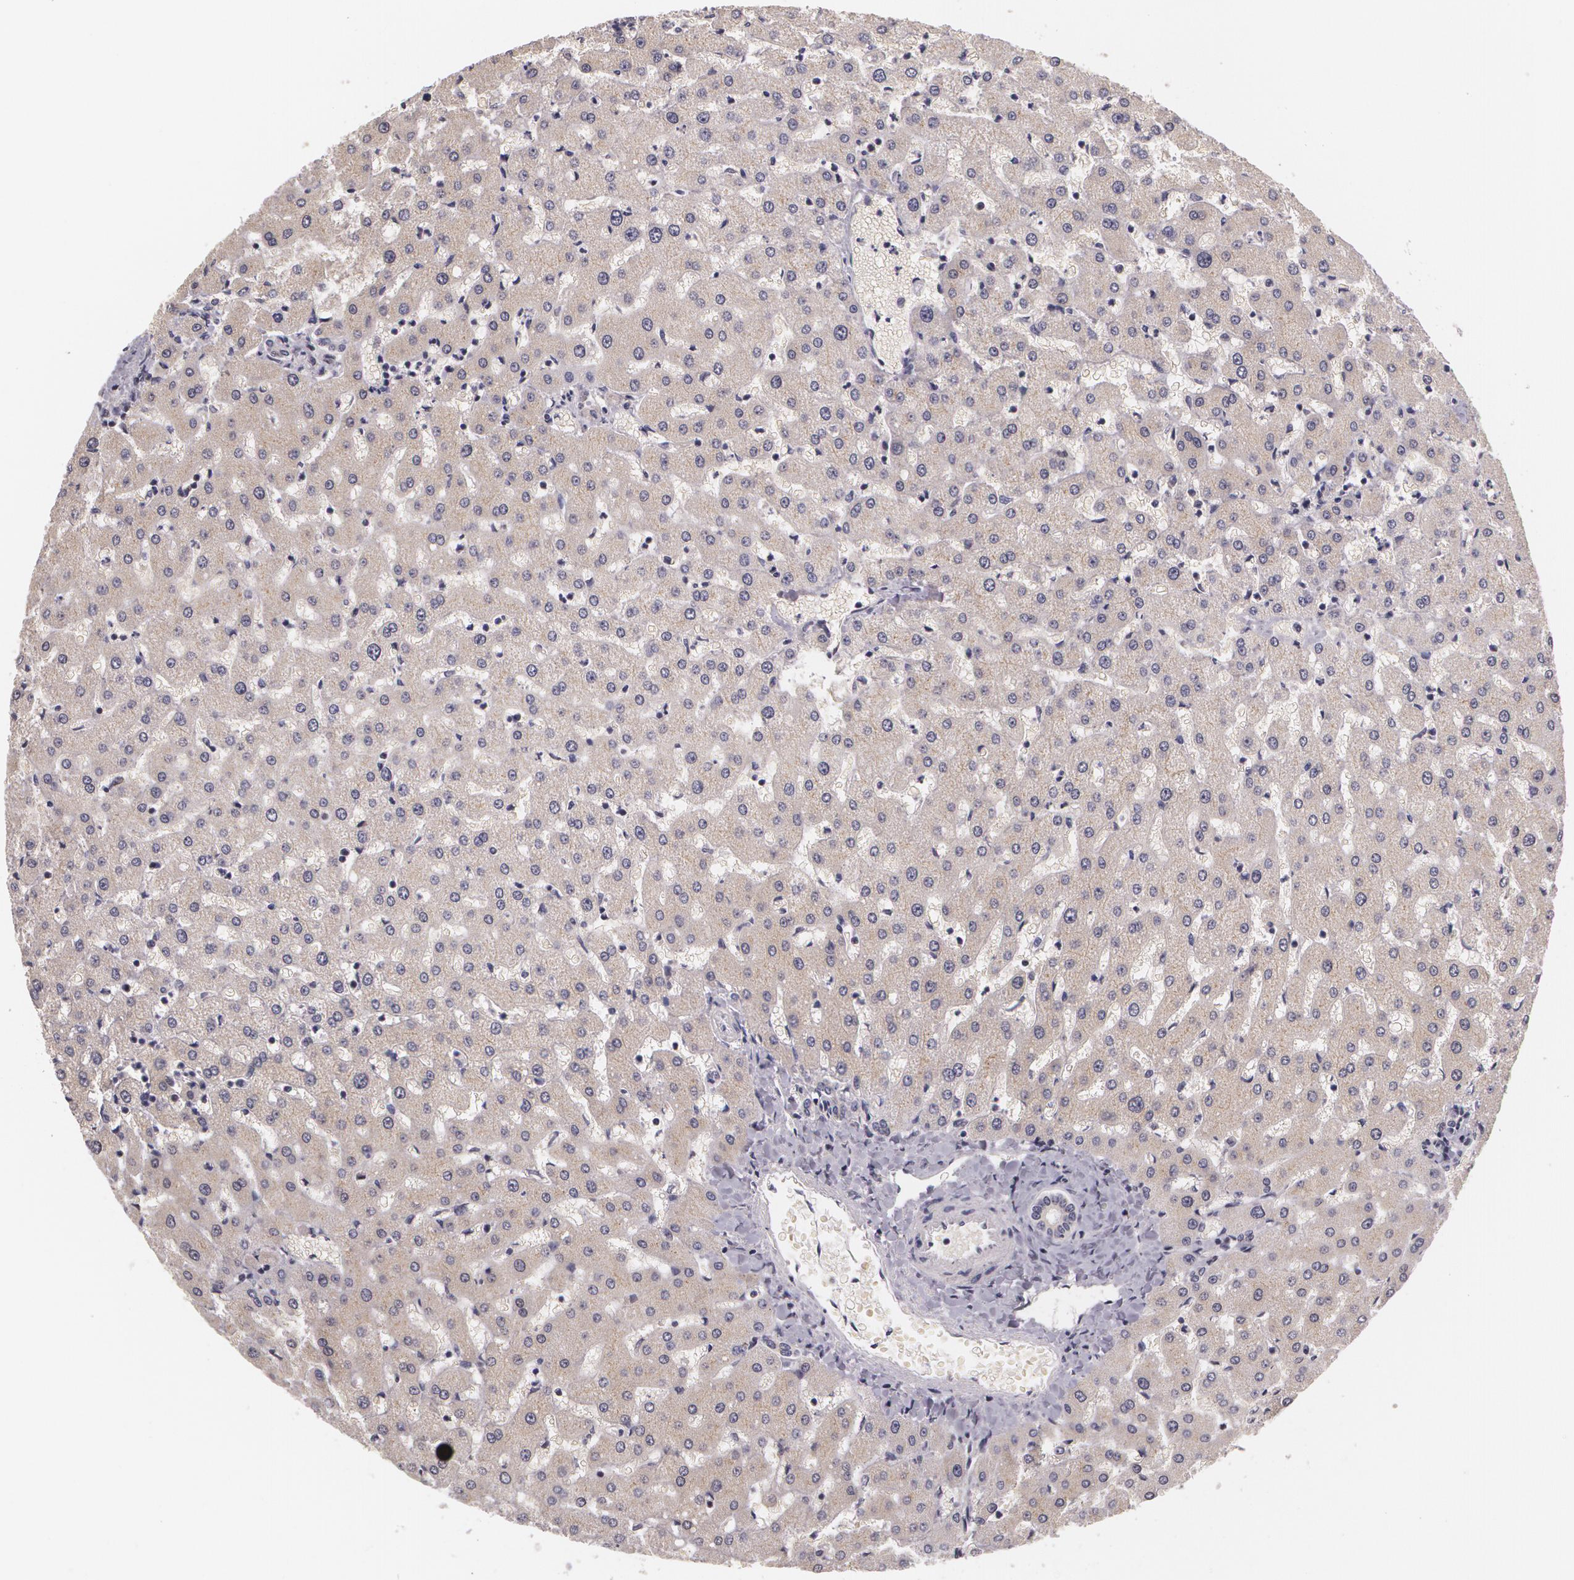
{"staining": {"intensity": "weak", "quantity": "25%-75%", "location": "cytoplasmic/membranous"}, "tissue": "liver", "cell_type": "Cholangiocytes", "image_type": "normal", "snomed": [{"axis": "morphology", "description": "Normal tissue, NOS"}, {"axis": "topography", "description": "Liver"}], "caption": "Immunohistochemical staining of normal liver demonstrates low levels of weak cytoplasmic/membranous expression in about 25%-75% of cholangiocytes. The staining was performed using DAB, with brown indicating positive protein expression. Nuclei are stained blue with hematoxylin.", "gene": "ALX1", "patient": {"sex": "female", "age": 27}}